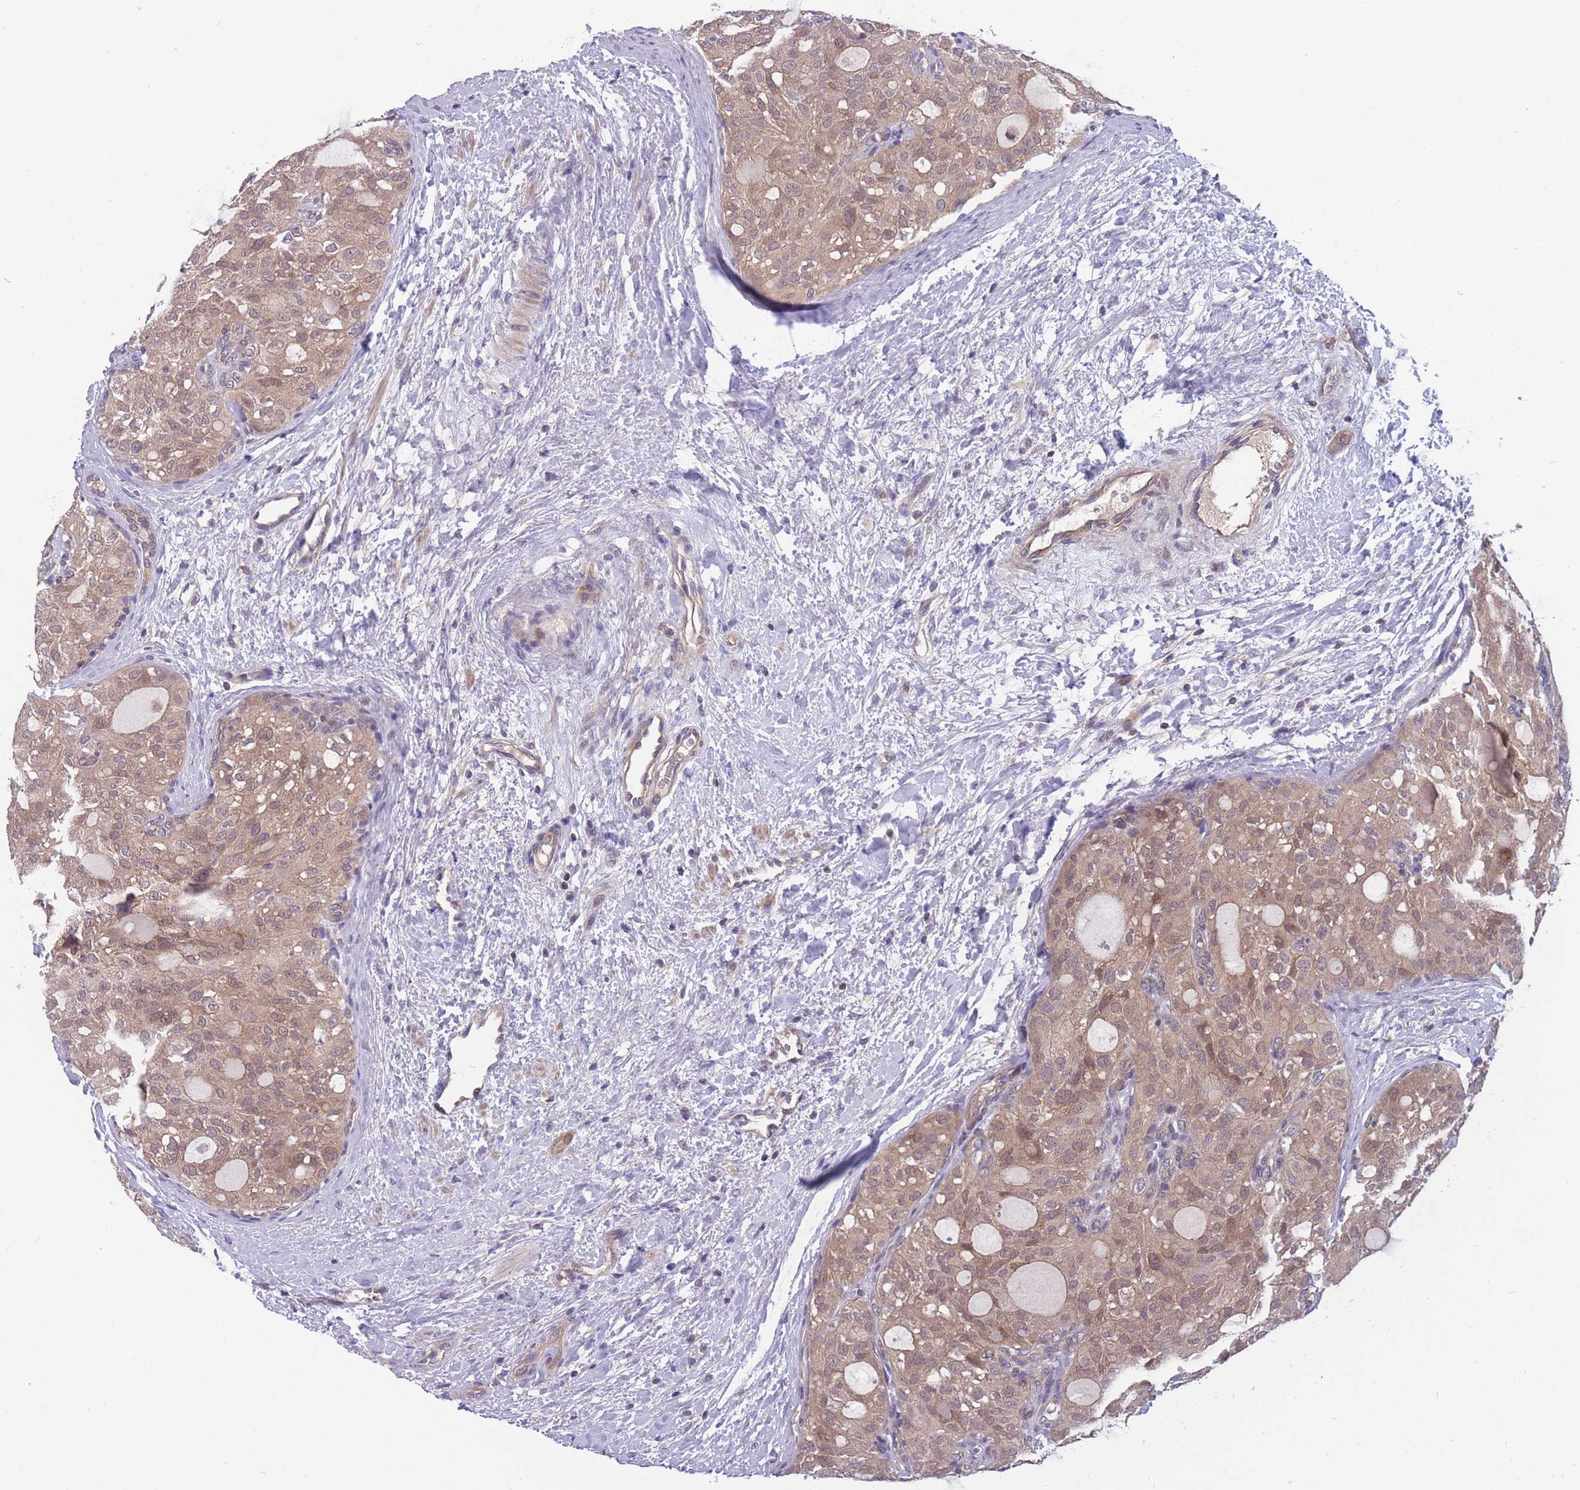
{"staining": {"intensity": "moderate", "quantity": ">75%", "location": "cytoplasmic/membranous"}, "tissue": "thyroid cancer", "cell_type": "Tumor cells", "image_type": "cancer", "snomed": [{"axis": "morphology", "description": "Follicular adenoma carcinoma, NOS"}, {"axis": "topography", "description": "Thyroid gland"}], "caption": "Thyroid follicular adenoma carcinoma stained for a protein (brown) exhibits moderate cytoplasmic/membranous positive positivity in approximately >75% of tumor cells.", "gene": "UBE2N", "patient": {"sex": "male", "age": 75}}